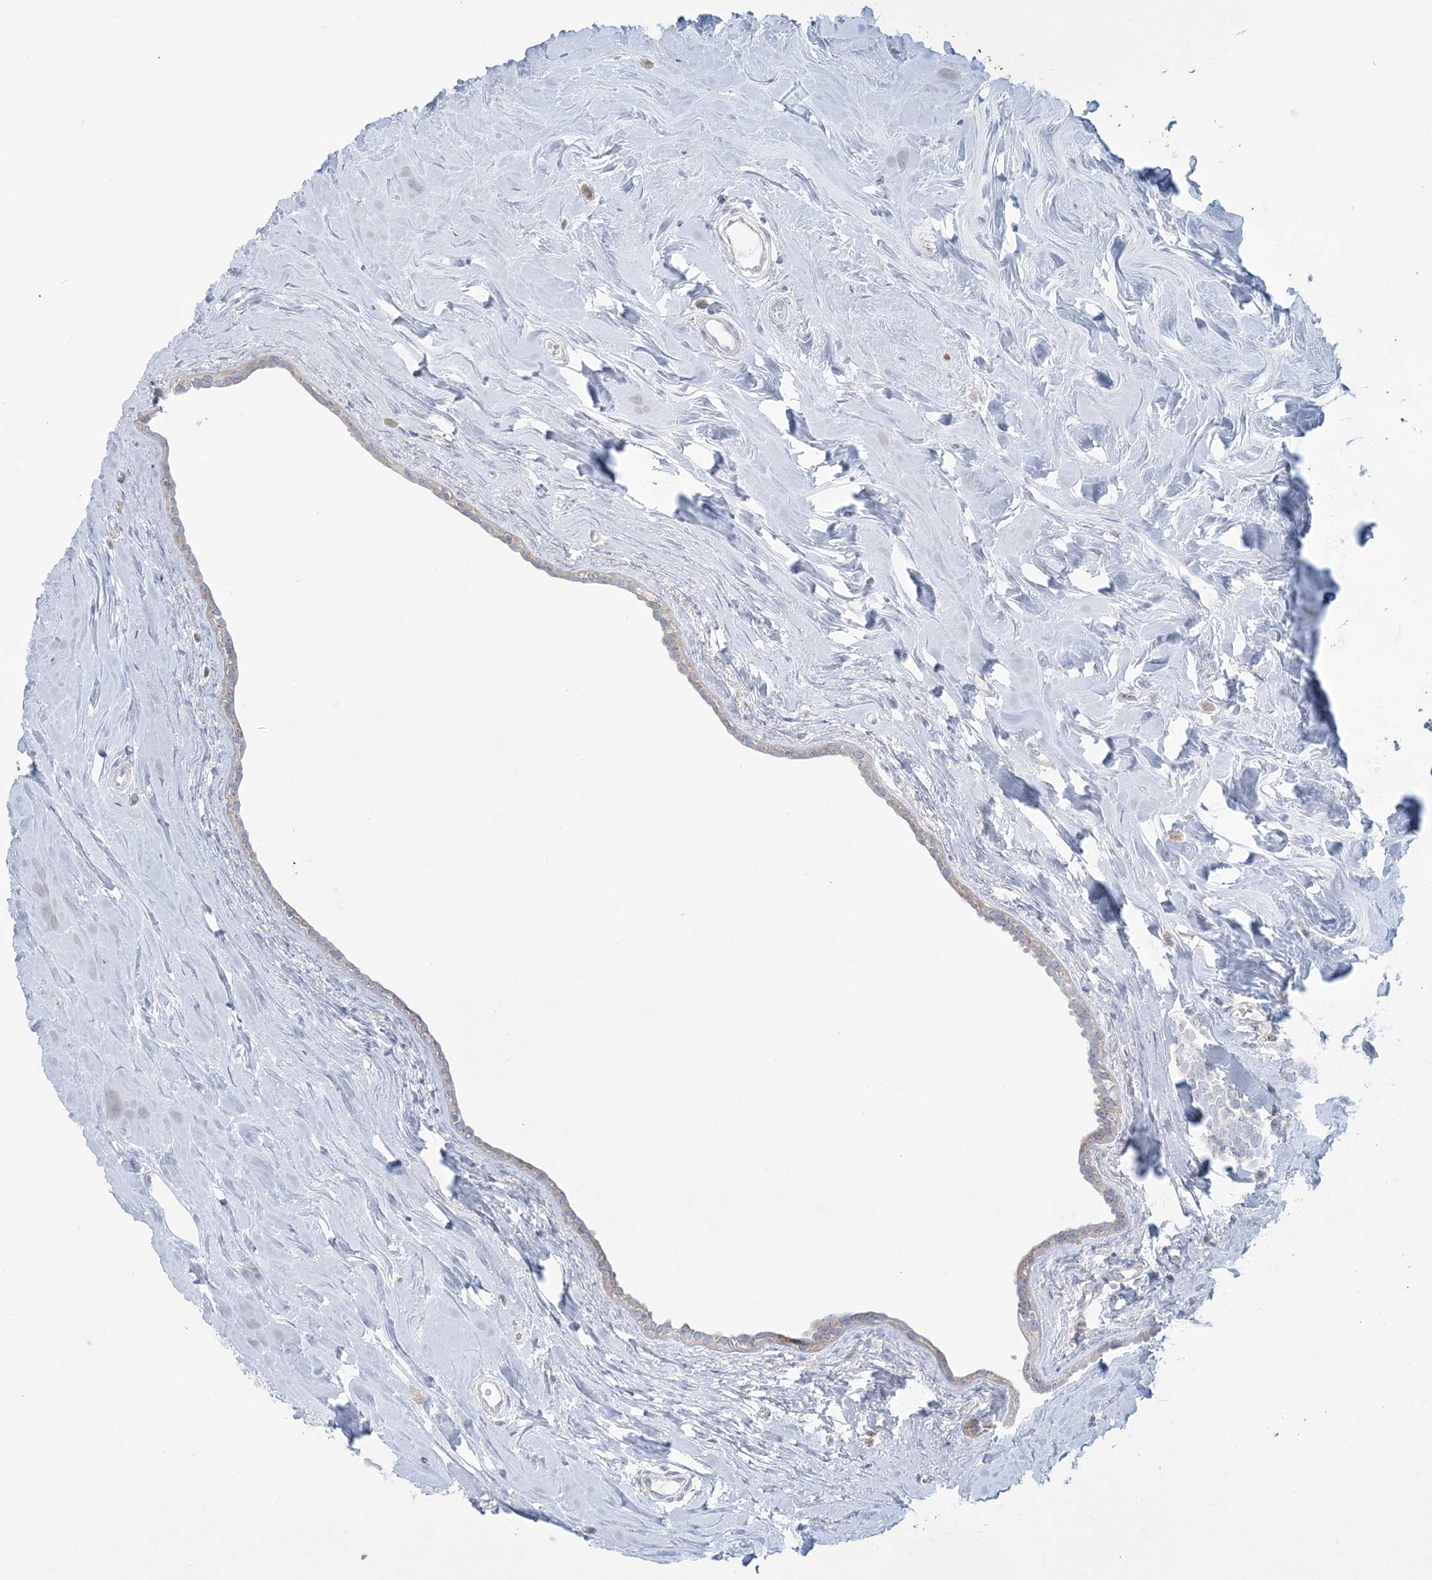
{"staining": {"intensity": "negative", "quantity": "none", "location": "none"}, "tissue": "breast cancer", "cell_type": "Tumor cells", "image_type": "cancer", "snomed": [{"axis": "morphology", "description": "Lobular carcinoma"}, {"axis": "topography", "description": "Breast"}], "caption": "High power microscopy histopathology image of an IHC image of breast lobular carcinoma, revealing no significant positivity in tumor cells.", "gene": "TBC1D7", "patient": {"sex": "female", "age": 47}}